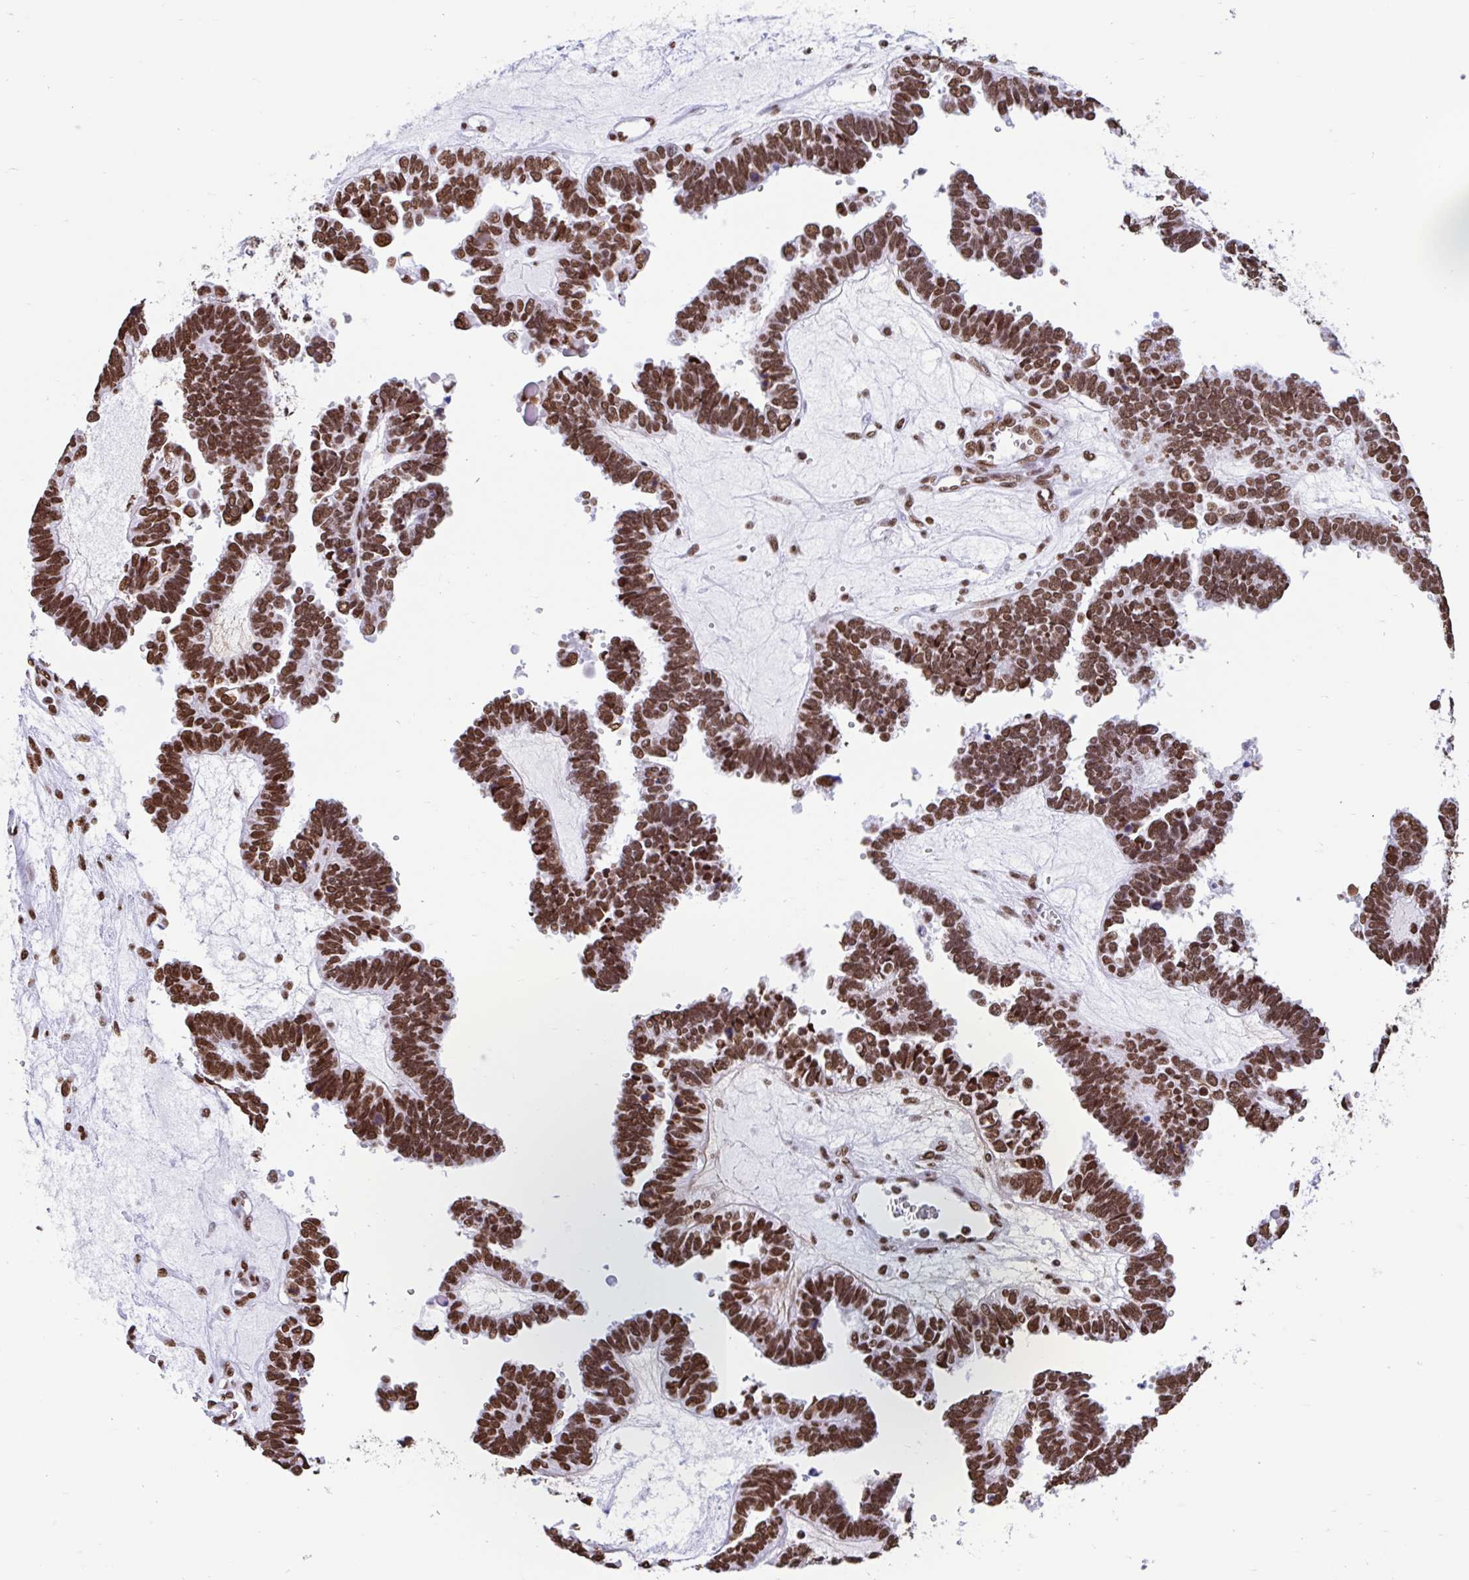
{"staining": {"intensity": "moderate", "quantity": ">75%", "location": "nuclear"}, "tissue": "ovarian cancer", "cell_type": "Tumor cells", "image_type": "cancer", "snomed": [{"axis": "morphology", "description": "Cystadenocarcinoma, serous, NOS"}, {"axis": "topography", "description": "Ovary"}], "caption": "Ovarian serous cystadenocarcinoma stained with a protein marker shows moderate staining in tumor cells.", "gene": "KHDRBS1", "patient": {"sex": "female", "age": 51}}